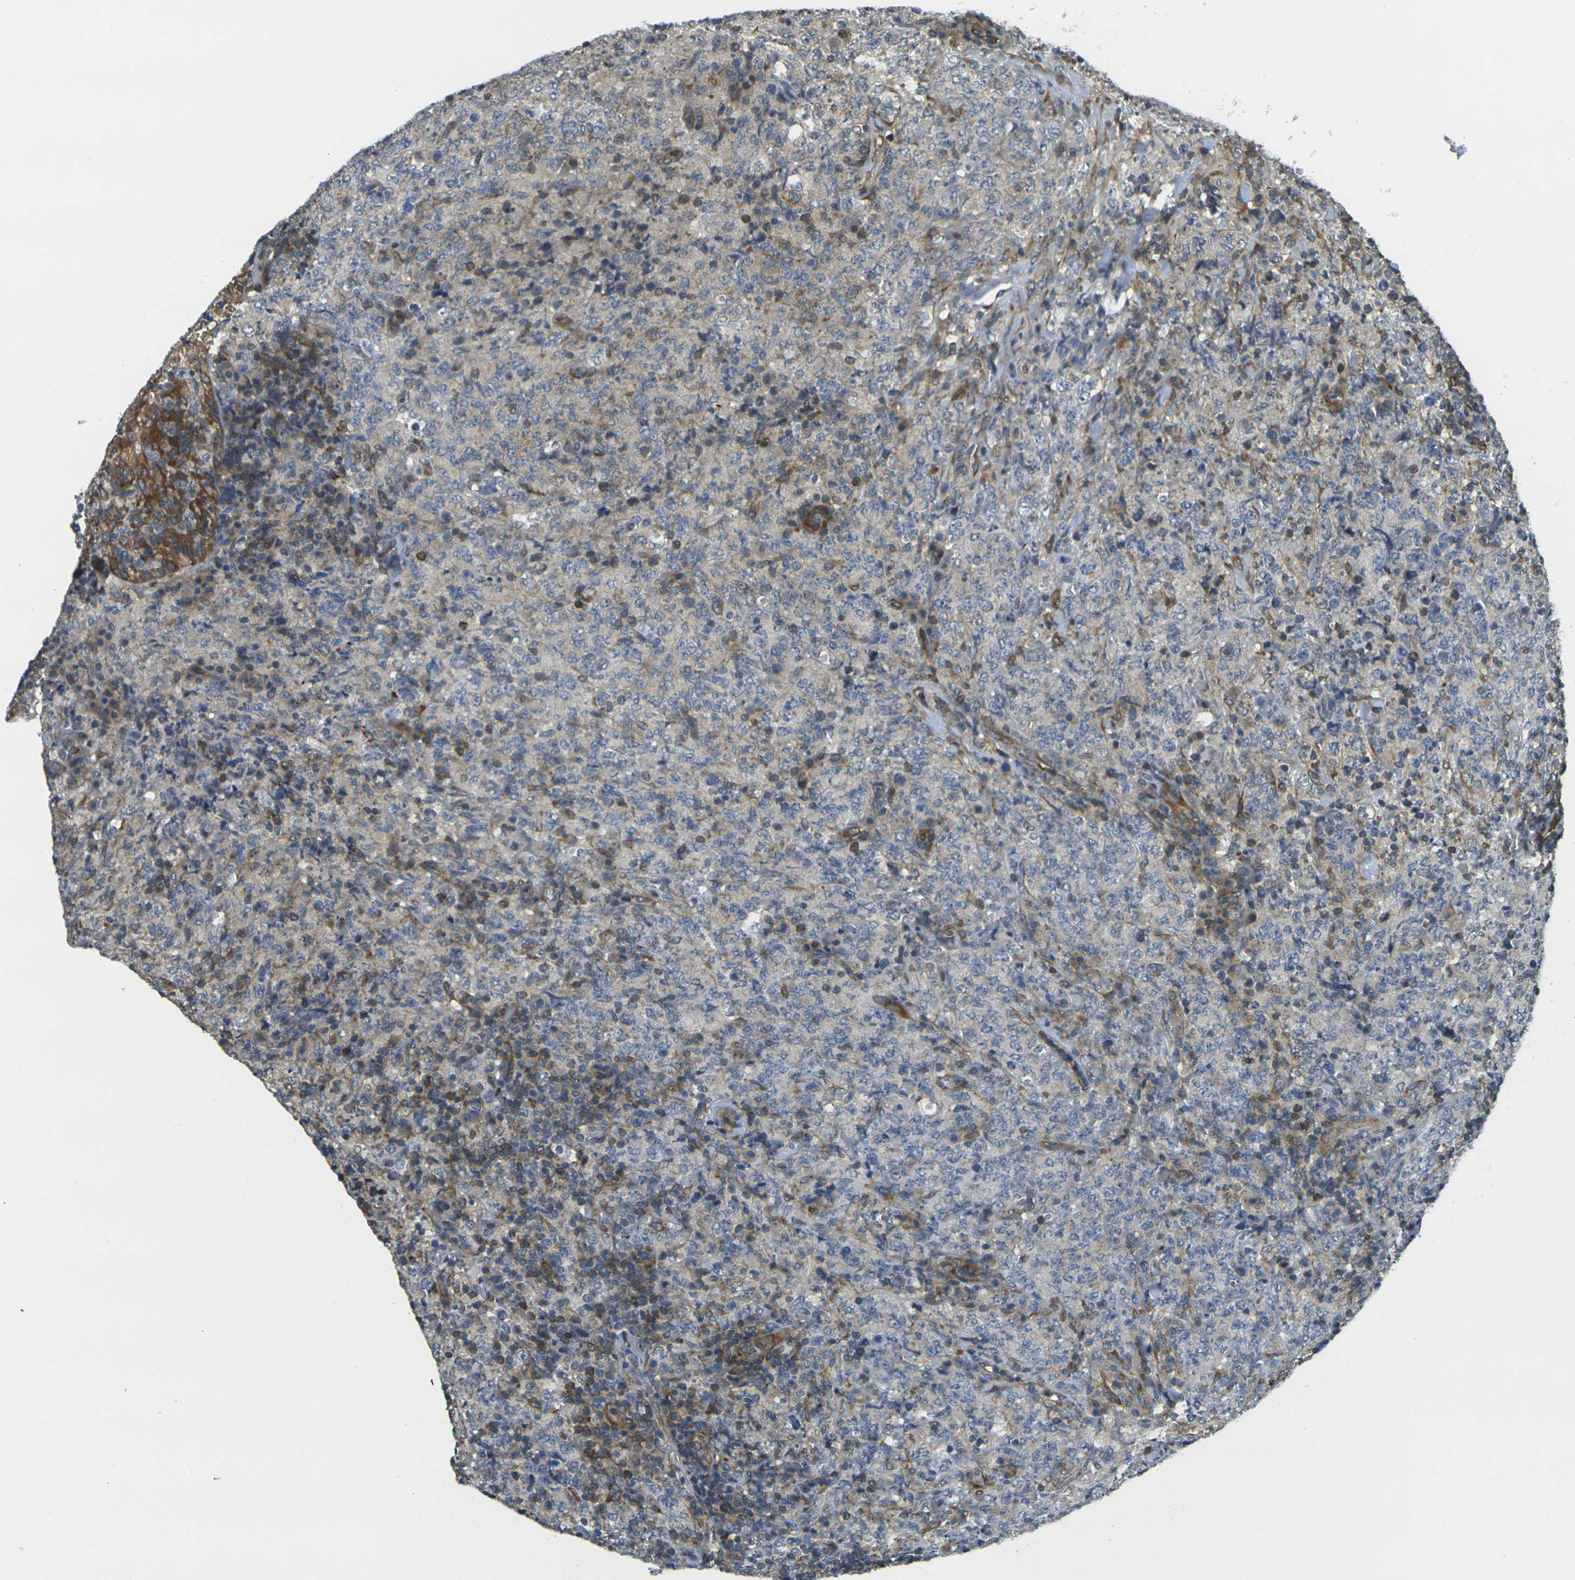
{"staining": {"intensity": "weak", "quantity": ">75%", "location": "cytoplasmic/membranous"}, "tissue": "lymphoma", "cell_type": "Tumor cells", "image_type": "cancer", "snomed": [{"axis": "morphology", "description": "Malignant lymphoma, non-Hodgkin's type, High grade"}, {"axis": "topography", "description": "Tonsil"}], "caption": "Lymphoma was stained to show a protein in brown. There is low levels of weak cytoplasmic/membranous positivity in about >75% of tumor cells.", "gene": "CAST", "patient": {"sex": "female", "age": 36}}